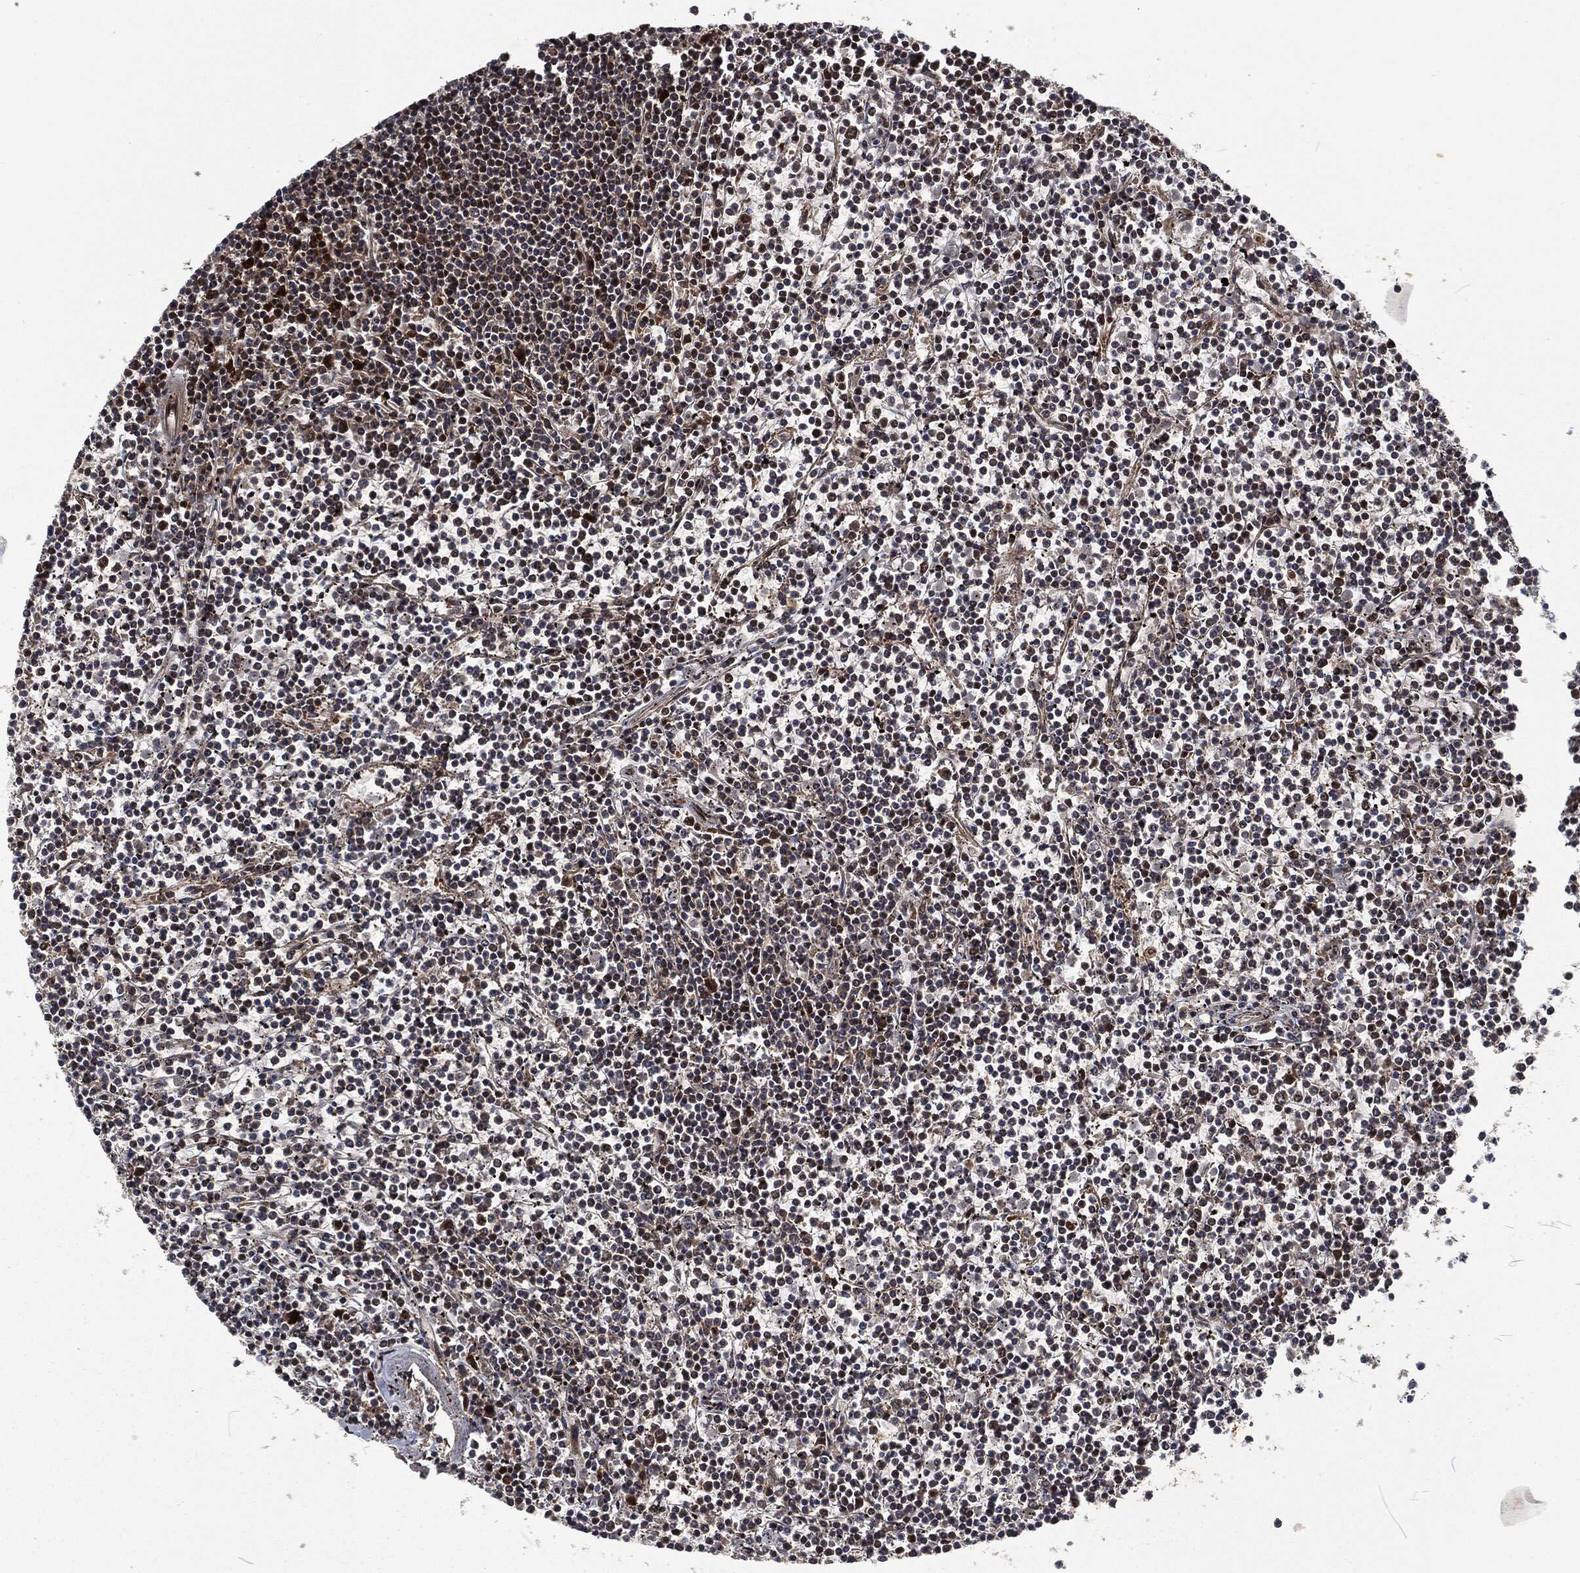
{"staining": {"intensity": "moderate", "quantity": "<25%", "location": "cytoplasmic/membranous"}, "tissue": "lymphoma", "cell_type": "Tumor cells", "image_type": "cancer", "snomed": [{"axis": "morphology", "description": "Malignant lymphoma, non-Hodgkin's type, Low grade"}, {"axis": "topography", "description": "Spleen"}], "caption": "A high-resolution image shows IHC staining of lymphoma, which demonstrates moderate cytoplasmic/membranous expression in approximately <25% of tumor cells.", "gene": "CMPK2", "patient": {"sex": "female", "age": 19}}